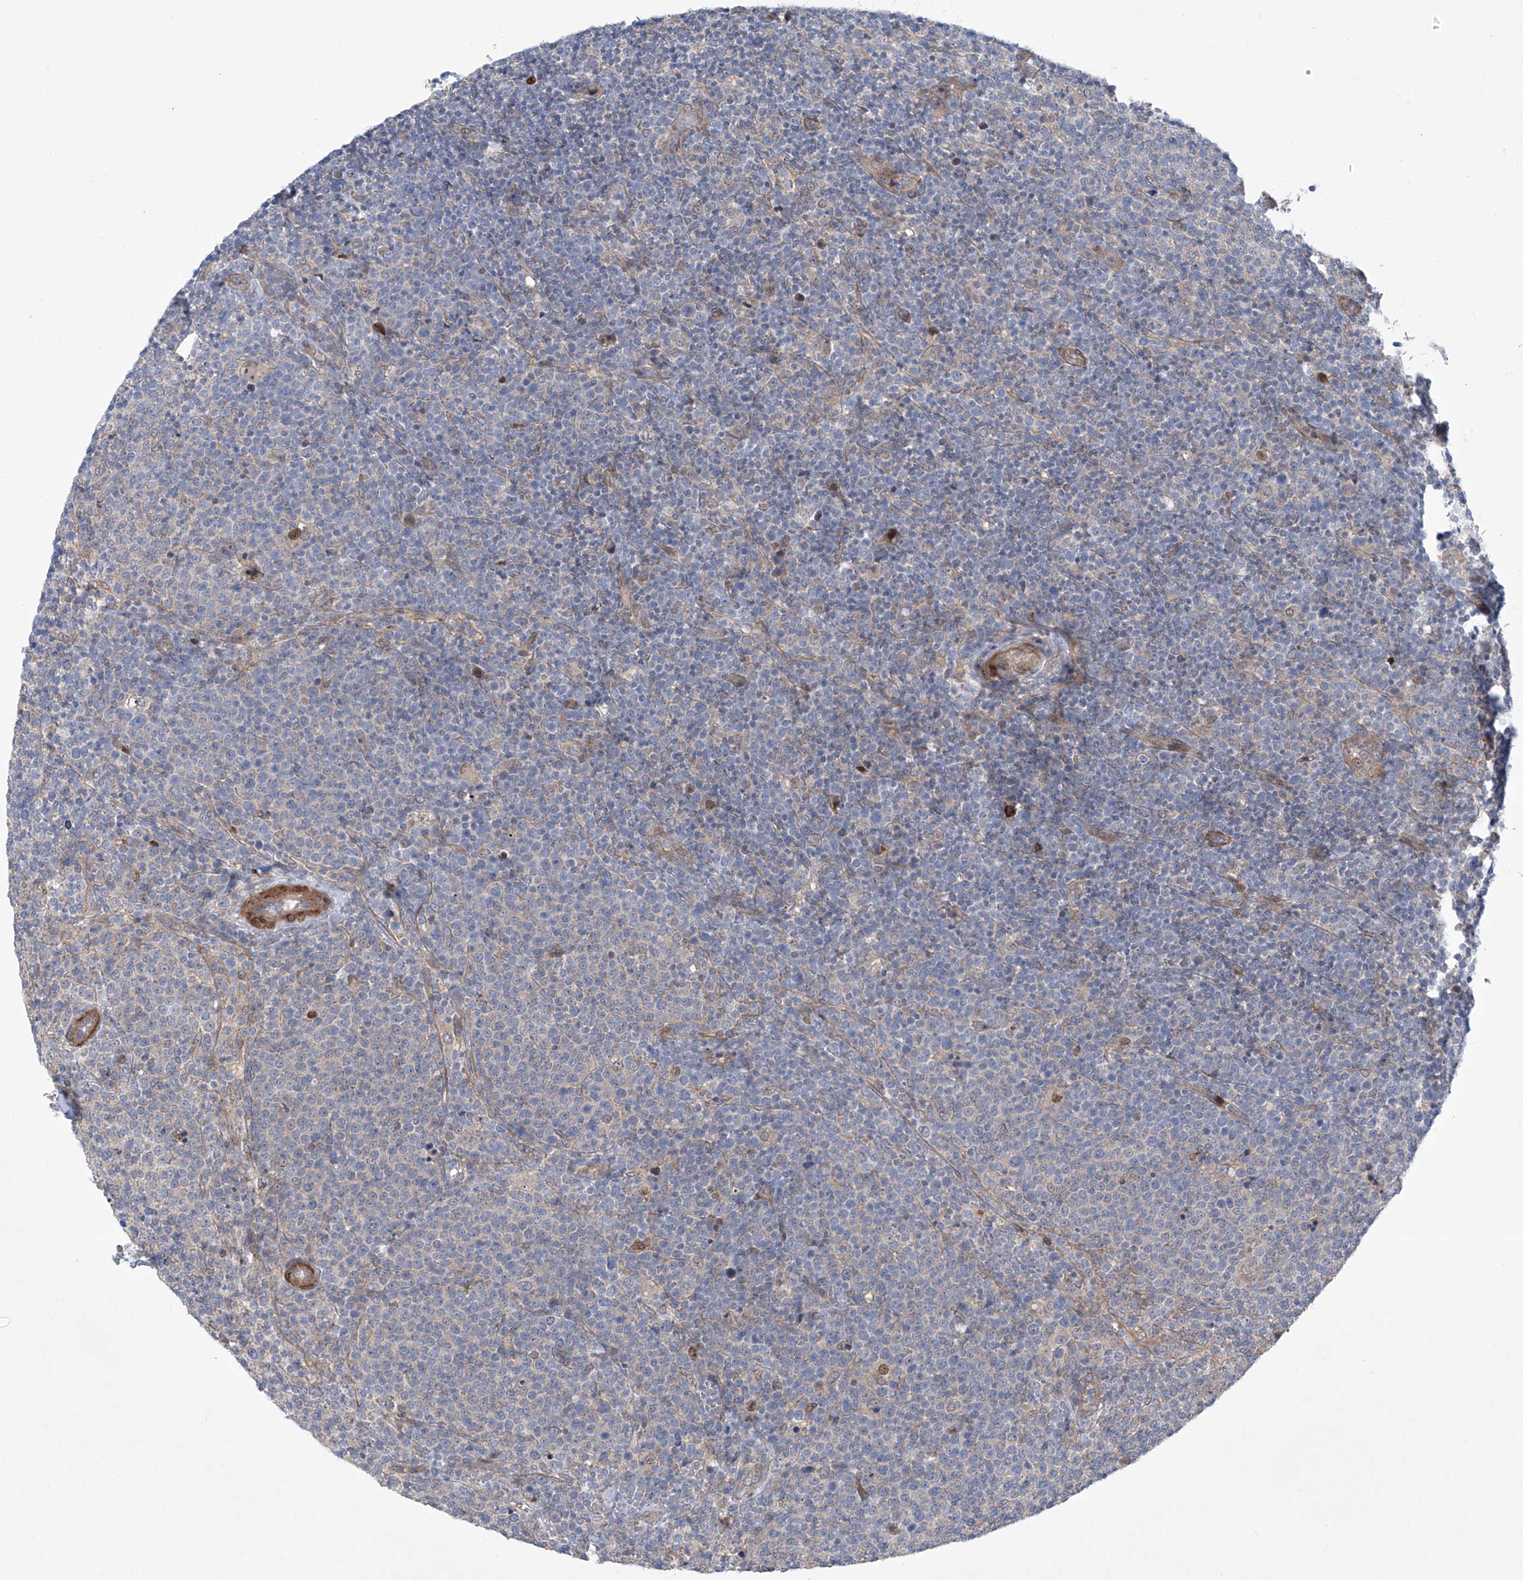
{"staining": {"intensity": "negative", "quantity": "none", "location": "none"}, "tissue": "lymphoma", "cell_type": "Tumor cells", "image_type": "cancer", "snomed": [{"axis": "morphology", "description": "Malignant lymphoma, non-Hodgkin's type, High grade"}, {"axis": "topography", "description": "Lymph node"}], "caption": "Immunohistochemistry image of neoplastic tissue: human lymphoma stained with DAB (3,3'-diaminobenzidine) shows no significant protein positivity in tumor cells.", "gene": "KLC4", "patient": {"sex": "male", "age": 61}}